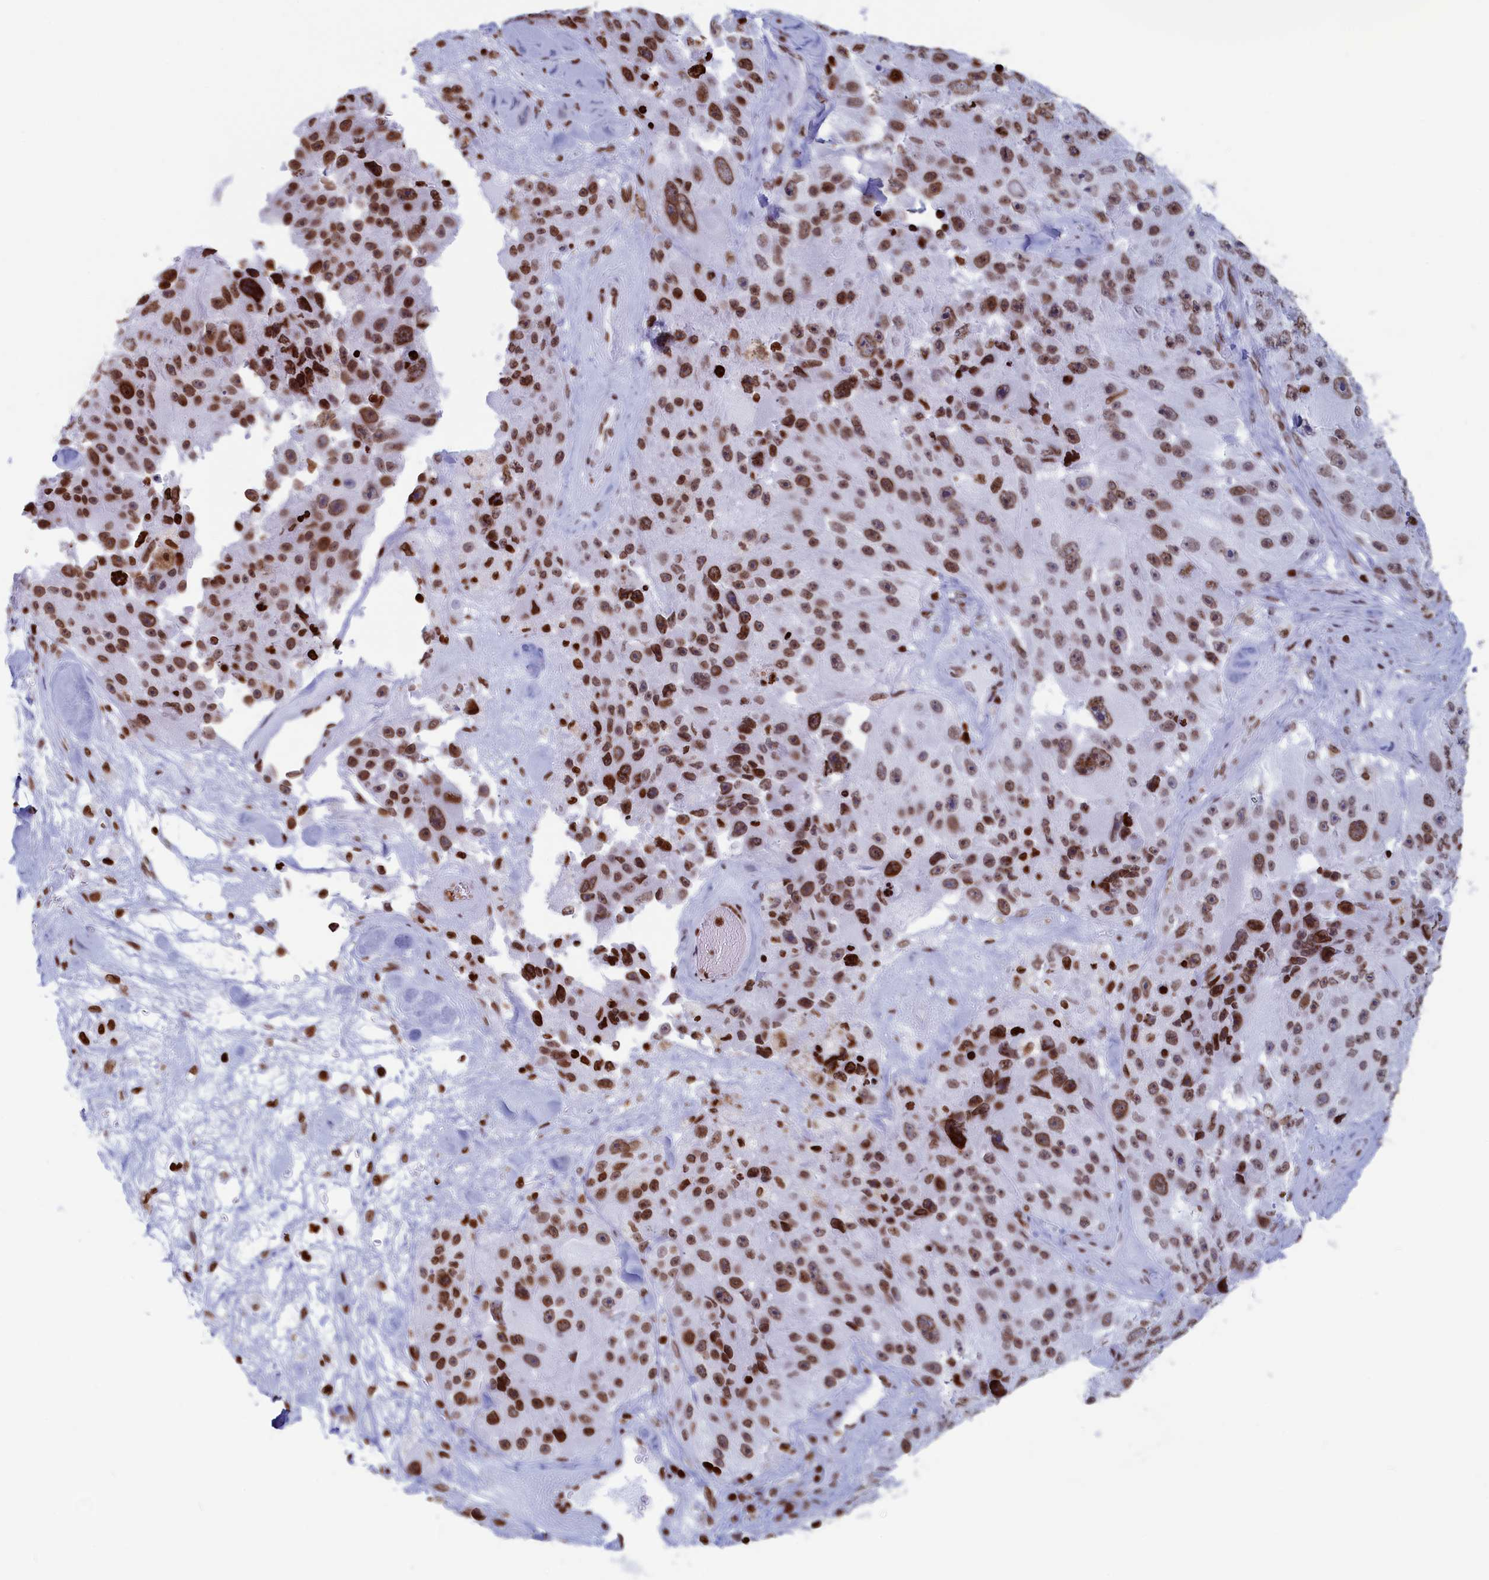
{"staining": {"intensity": "strong", "quantity": ">75%", "location": "nuclear"}, "tissue": "melanoma", "cell_type": "Tumor cells", "image_type": "cancer", "snomed": [{"axis": "morphology", "description": "Malignant melanoma, Metastatic site"}, {"axis": "topography", "description": "Lymph node"}], "caption": "This is a photomicrograph of IHC staining of melanoma, which shows strong positivity in the nuclear of tumor cells.", "gene": "APOBEC3A", "patient": {"sex": "male", "age": 62}}